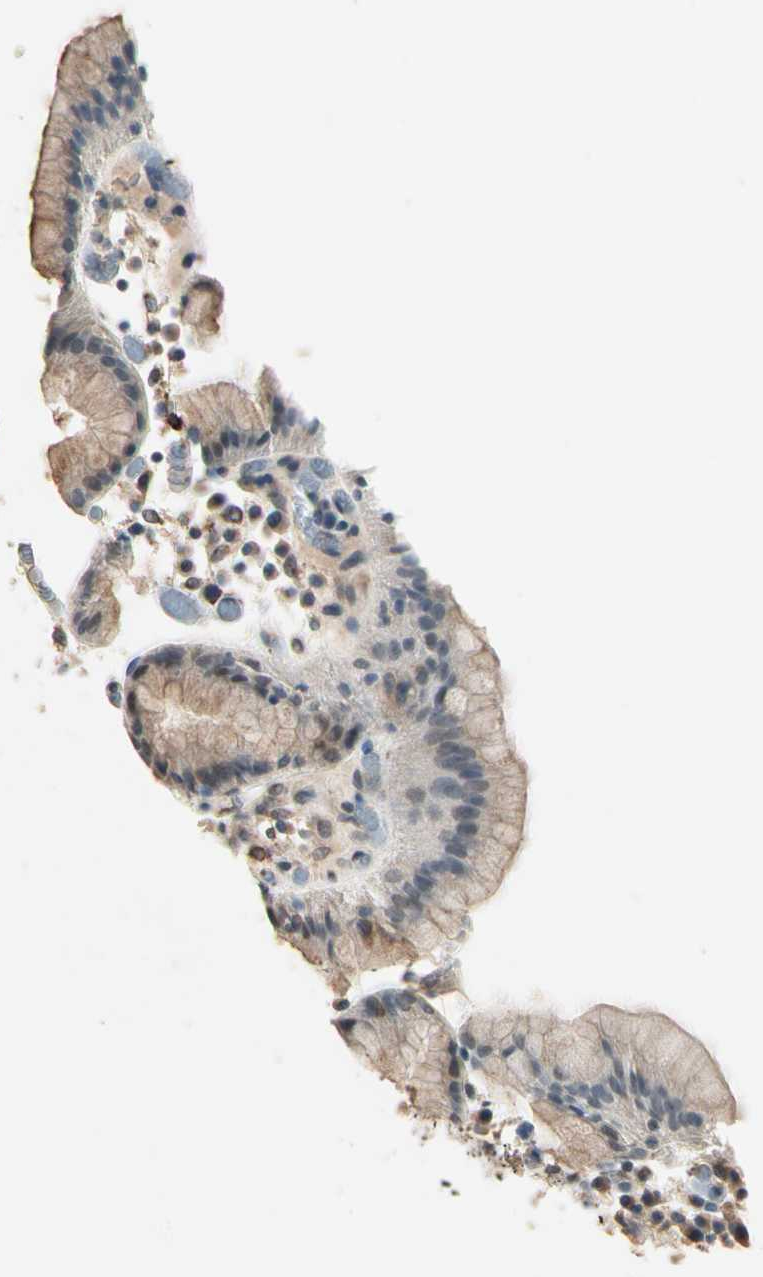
{"staining": {"intensity": "moderate", "quantity": "25%-75%", "location": "cytoplasmic/membranous"}, "tissue": "stomach", "cell_type": "Glandular cells", "image_type": "normal", "snomed": [{"axis": "morphology", "description": "Normal tissue, NOS"}, {"axis": "topography", "description": "Stomach"}, {"axis": "topography", "description": "Stomach, lower"}], "caption": "IHC (DAB (3,3'-diaminobenzidine)) staining of benign stomach exhibits moderate cytoplasmic/membranous protein staining in approximately 25%-75% of glandular cells.", "gene": "TASOR", "patient": {"sex": "female", "age": 75}}